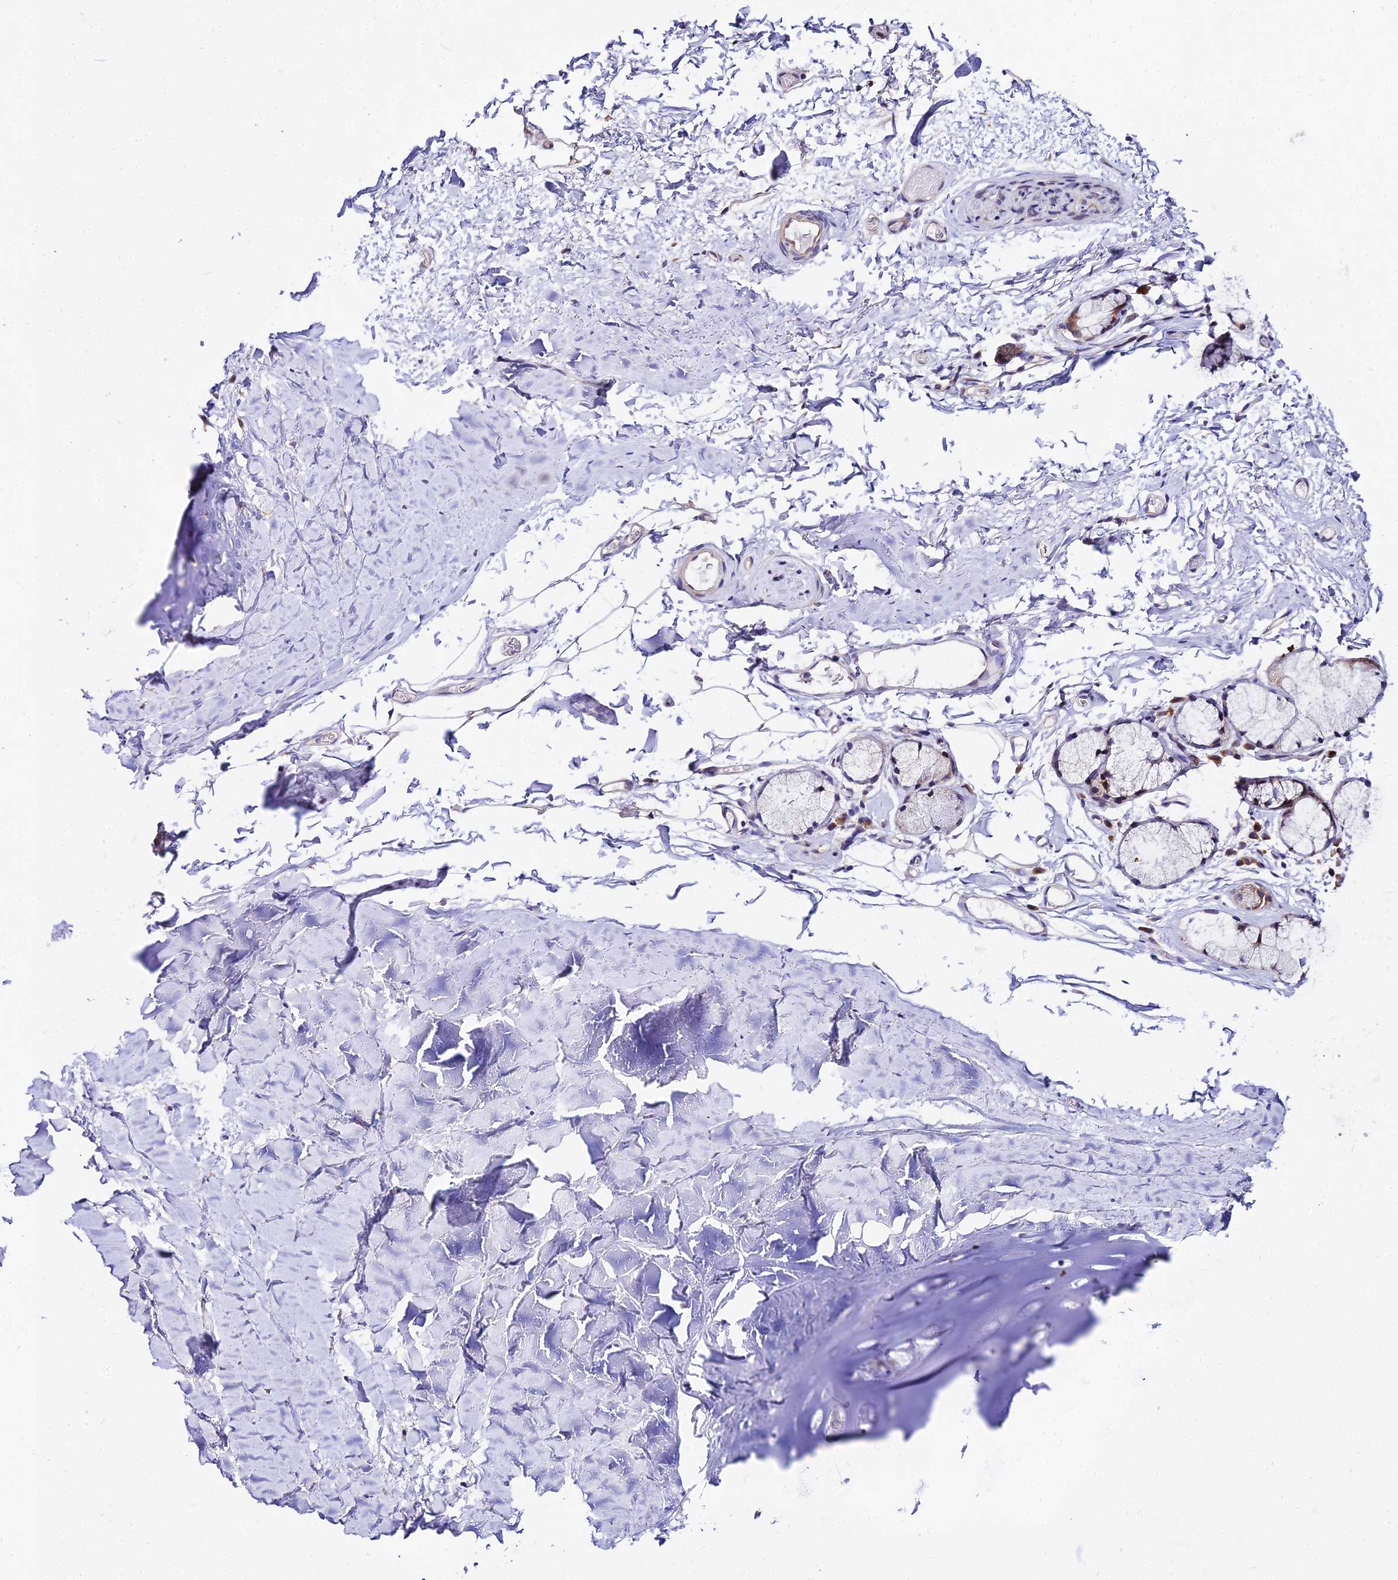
{"staining": {"intensity": "negative", "quantity": "none", "location": "none"}, "tissue": "adipose tissue", "cell_type": "Adipocytes", "image_type": "normal", "snomed": [{"axis": "morphology", "description": "Normal tissue, NOS"}, {"axis": "topography", "description": "Bronchus"}], "caption": "DAB immunohistochemical staining of normal human adipose tissue demonstrates no significant staining in adipocytes.", "gene": "ATP5PB", "patient": {"sex": "female", "age": 73}}